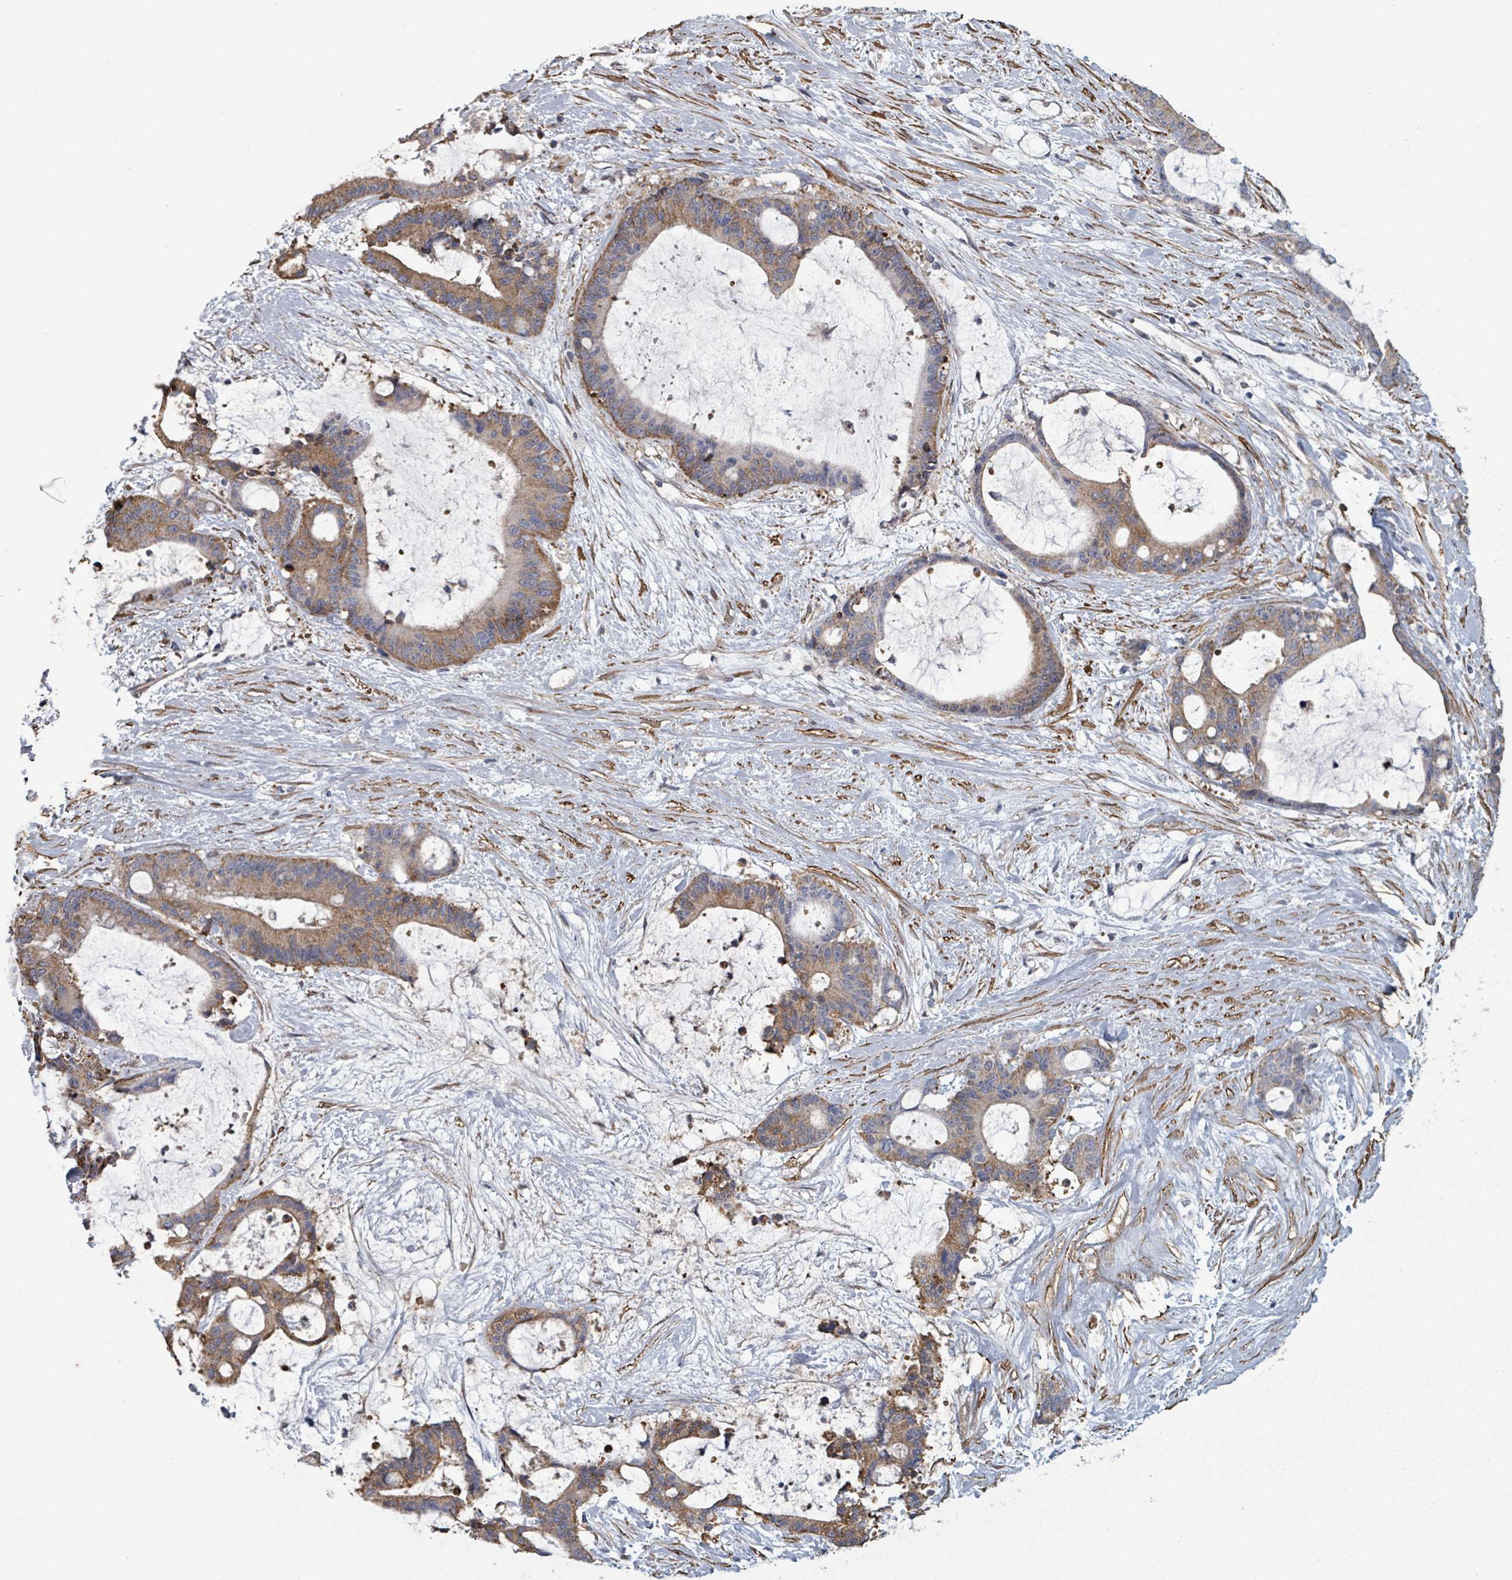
{"staining": {"intensity": "moderate", "quantity": ">75%", "location": "cytoplasmic/membranous"}, "tissue": "liver cancer", "cell_type": "Tumor cells", "image_type": "cancer", "snomed": [{"axis": "morphology", "description": "Normal tissue, NOS"}, {"axis": "morphology", "description": "Cholangiocarcinoma"}, {"axis": "topography", "description": "Liver"}, {"axis": "topography", "description": "Peripheral nerve tissue"}], "caption": "Immunohistochemistry image of neoplastic tissue: human liver cholangiocarcinoma stained using IHC reveals medium levels of moderate protein expression localized specifically in the cytoplasmic/membranous of tumor cells, appearing as a cytoplasmic/membranous brown color.", "gene": "ADCK1", "patient": {"sex": "female", "age": 73}}